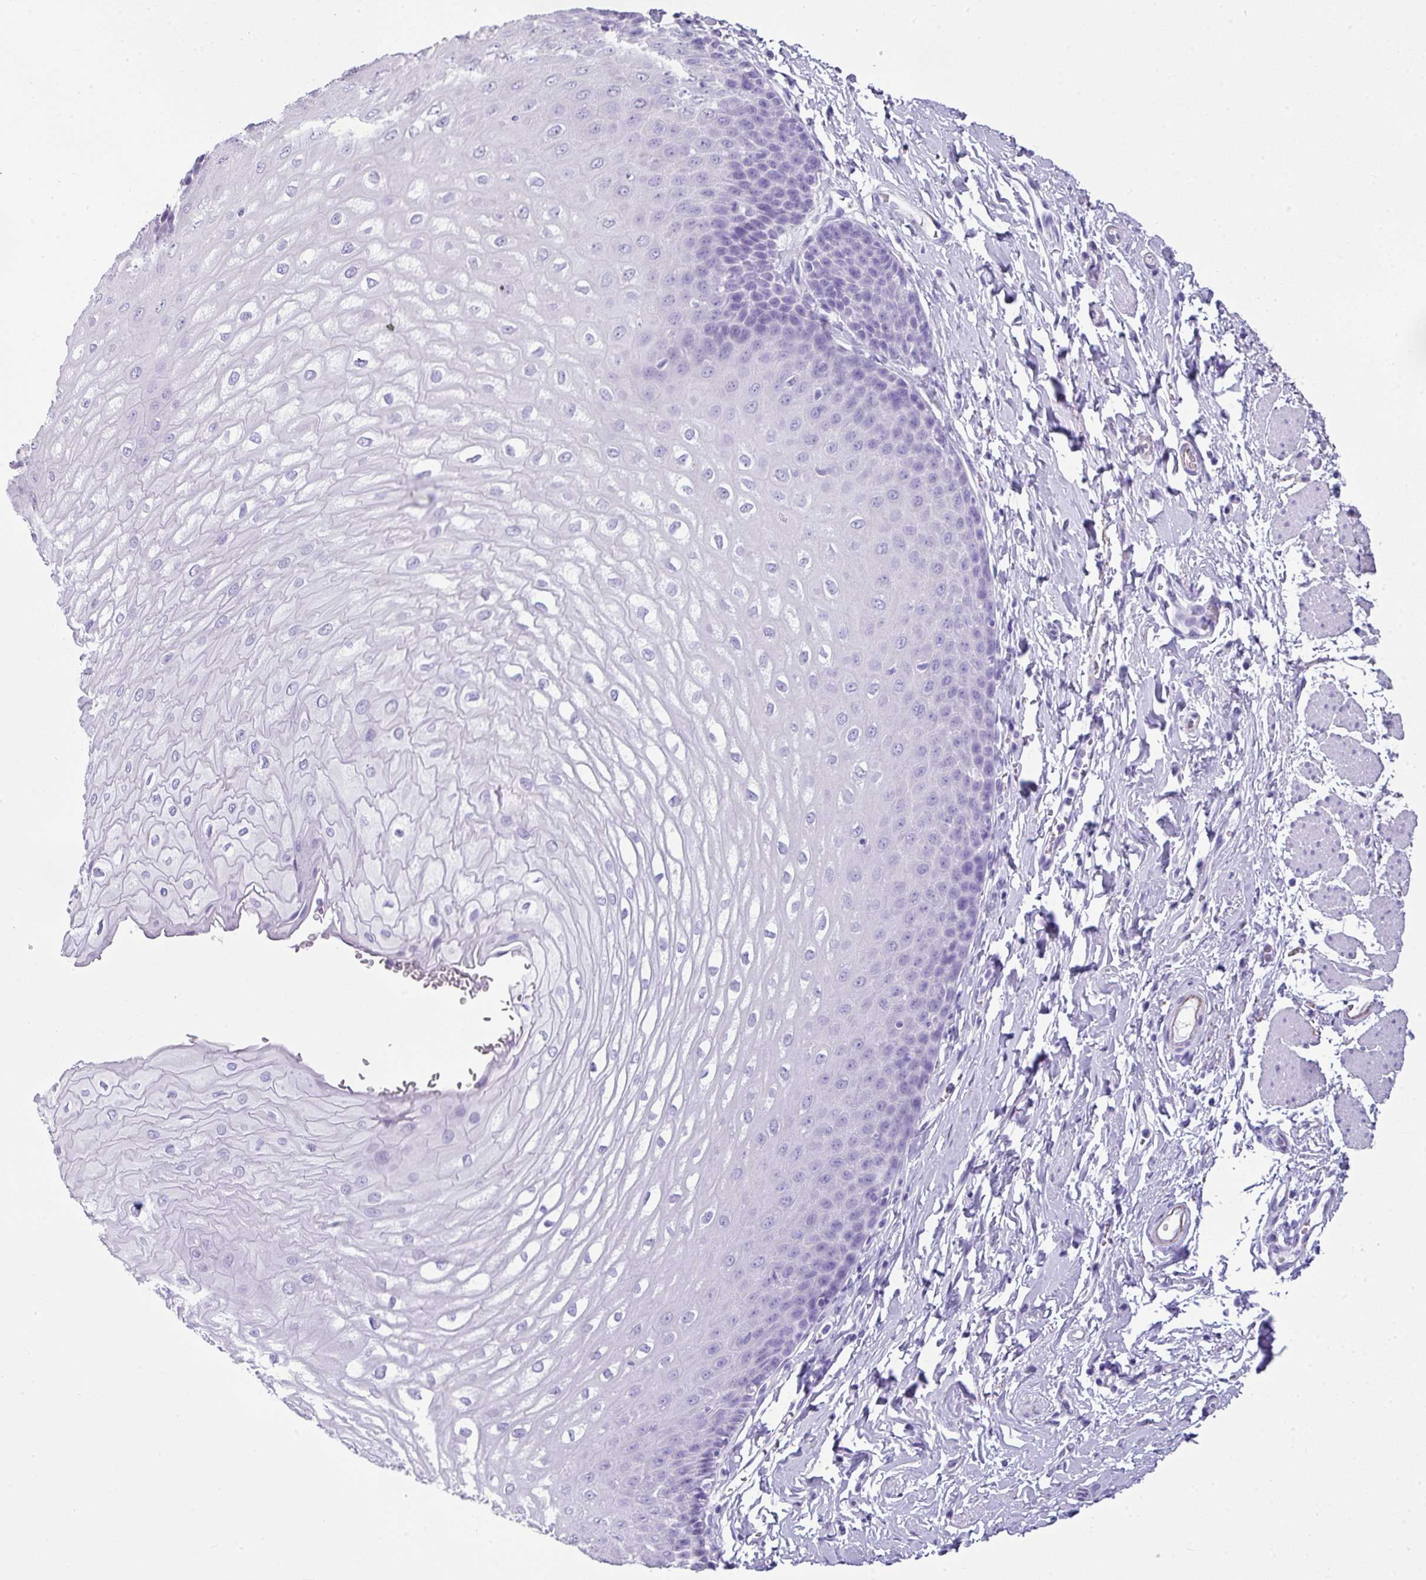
{"staining": {"intensity": "negative", "quantity": "none", "location": "none"}, "tissue": "esophagus", "cell_type": "Squamous epithelial cells", "image_type": "normal", "snomed": [{"axis": "morphology", "description": "Normal tissue, NOS"}, {"axis": "topography", "description": "Esophagus"}], "caption": "This is an immunohistochemistry micrograph of unremarkable esophagus. There is no expression in squamous epithelial cells.", "gene": "ZNF568", "patient": {"sex": "male", "age": 70}}